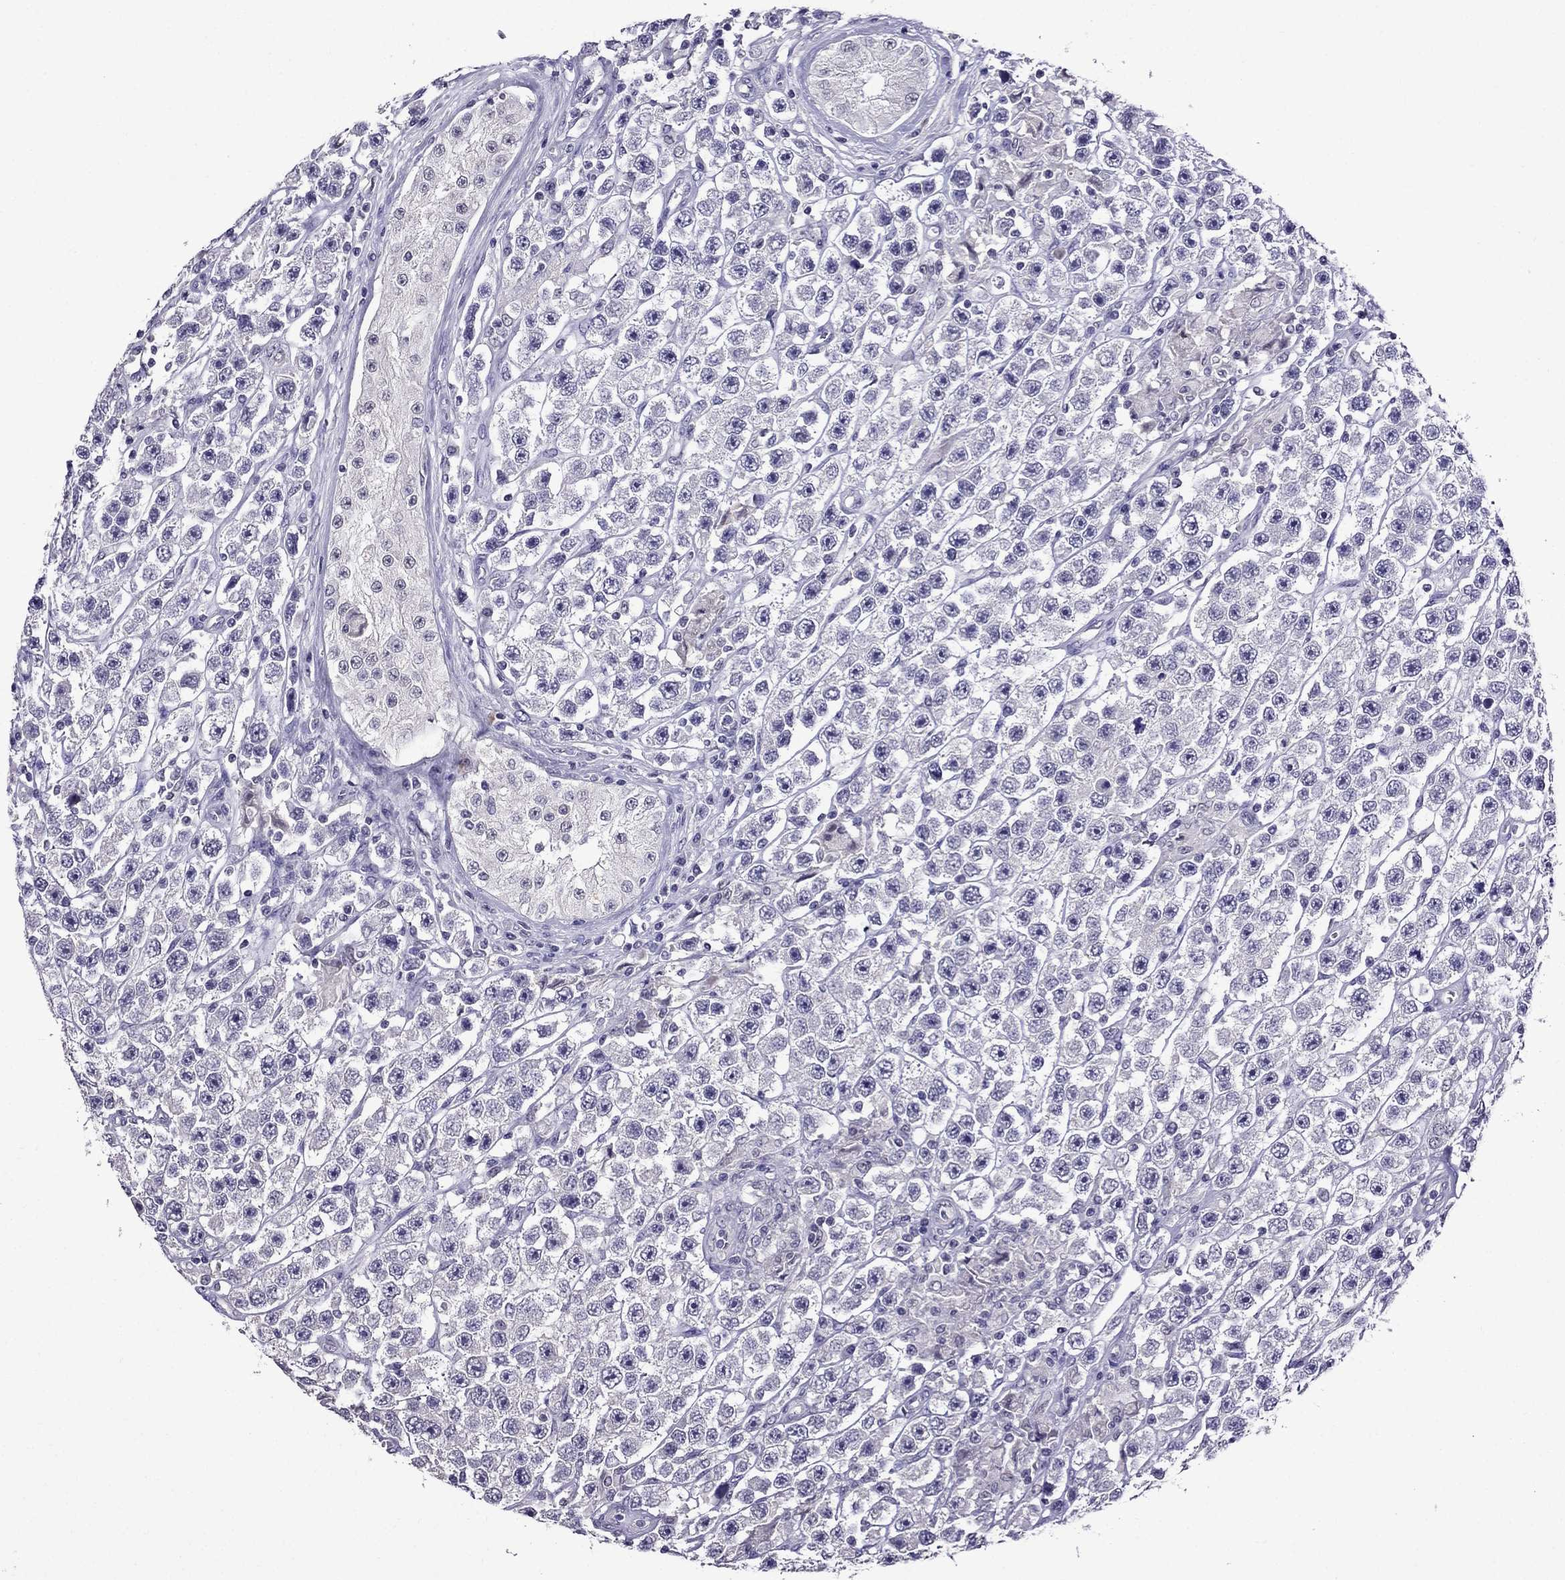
{"staining": {"intensity": "negative", "quantity": "none", "location": "none"}, "tissue": "testis cancer", "cell_type": "Tumor cells", "image_type": "cancer", "snomed": [{"axis": "morphology", "description": "Seminoma, NOS"}, {"axis": "topography", "description": "Testis"}], "caption": "Testis cancer (seminoma) stained for a protein using IHC reveals no positivity tumor cells.", "gene": "OLFM4", "patient": {"sex": "male", "age": 45}}